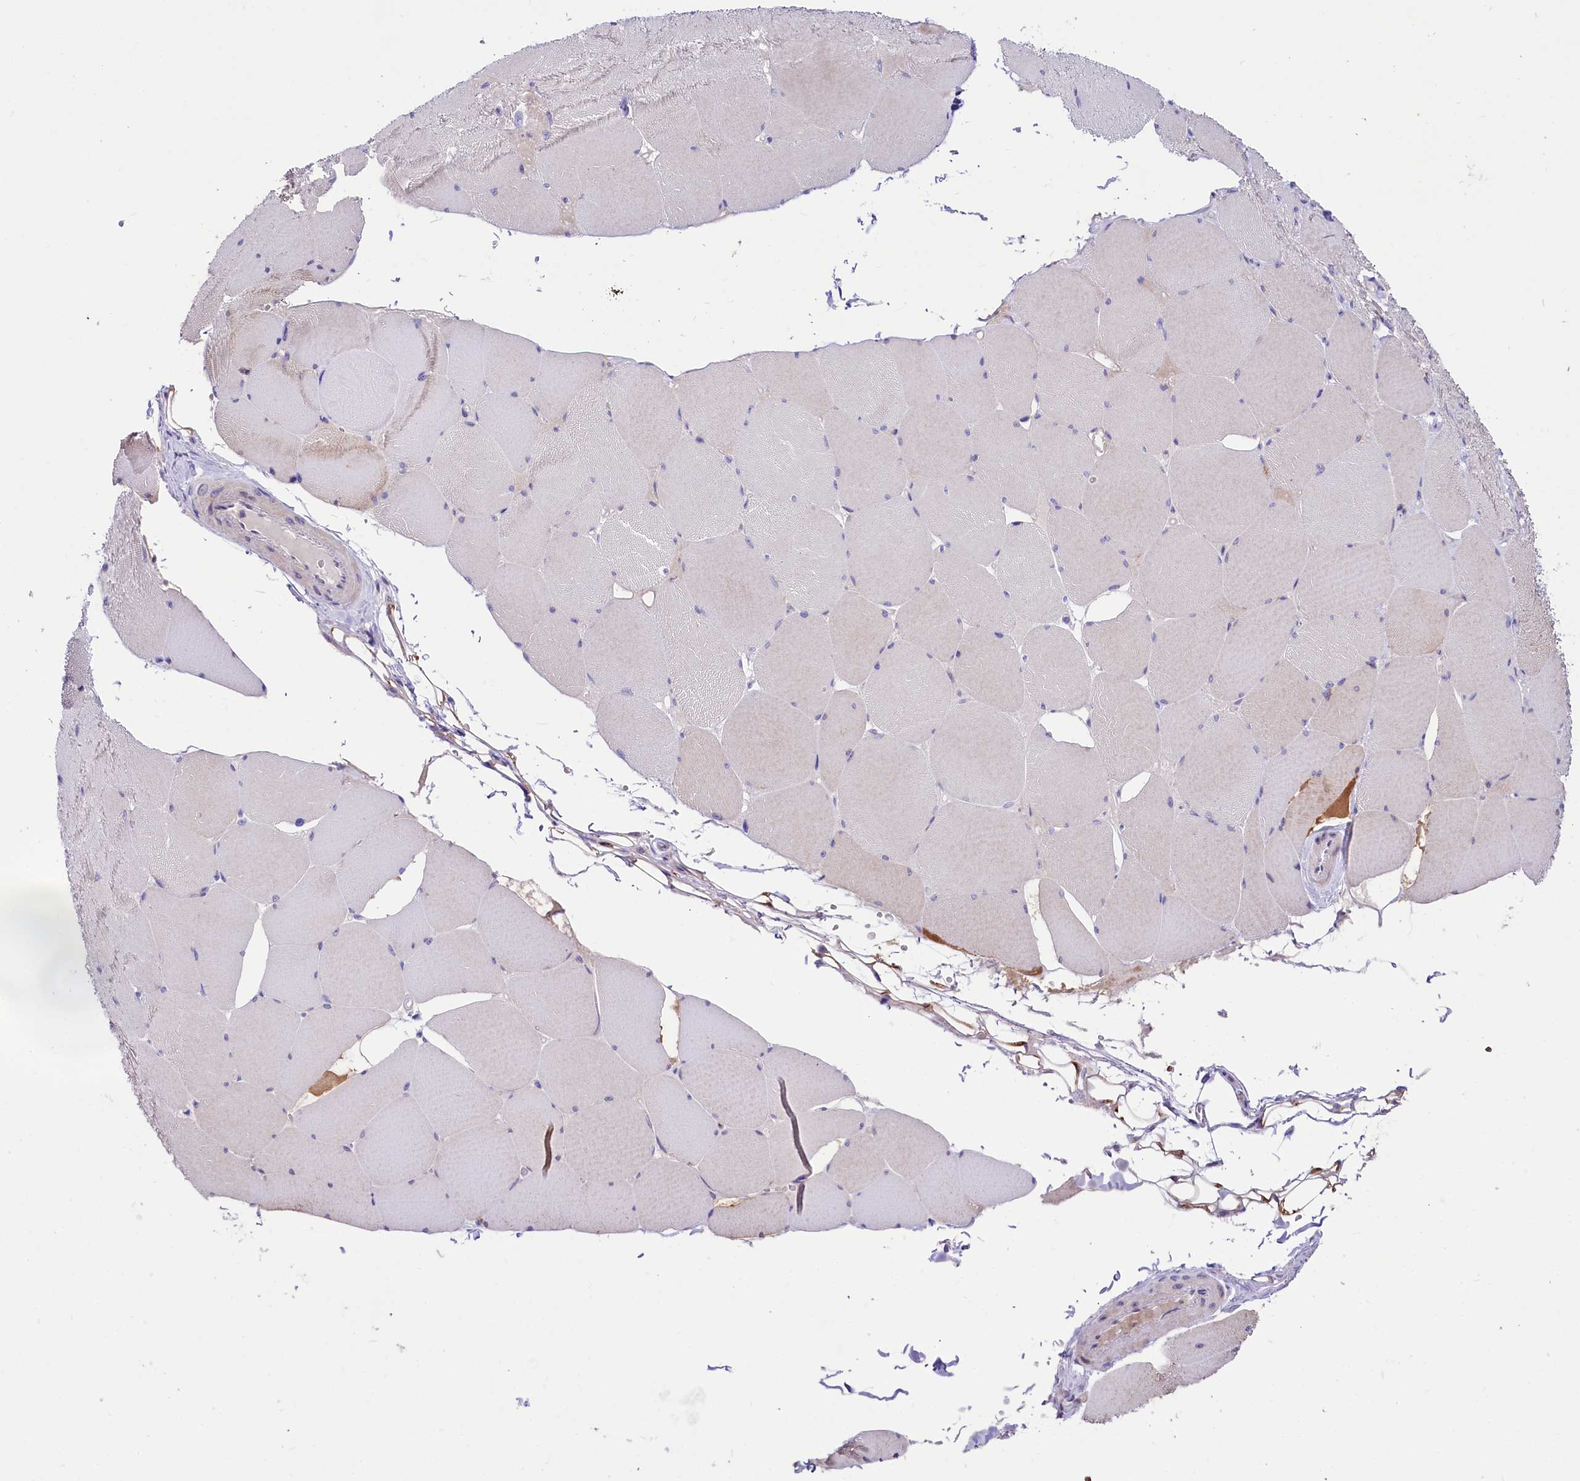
{"staining": {"intensity": "weak", "quantity": "<25%", "location": "cytoplasmic/membranous"}, "tissue": "skeletal muscle", "cell_type": "Myocytes", "image_type": "normal", "snomed": [{"axis": "morphology", "description": "Normal tissue, NOS"}, {"axis": "topography", "description": "Skeletal muscle"}, {"axis": "topography", "description": "Head-Neck"}], "caption": "This is a image of immunohistochemistry staining of normal skeletal muscle, which shows no expression in myocytes. (Brightfield microscopy of DAB immunohistochemistry (IHC) at high magnification).", "gene": "ABHD5", "patient": {"sex": "male", "age": 66}}